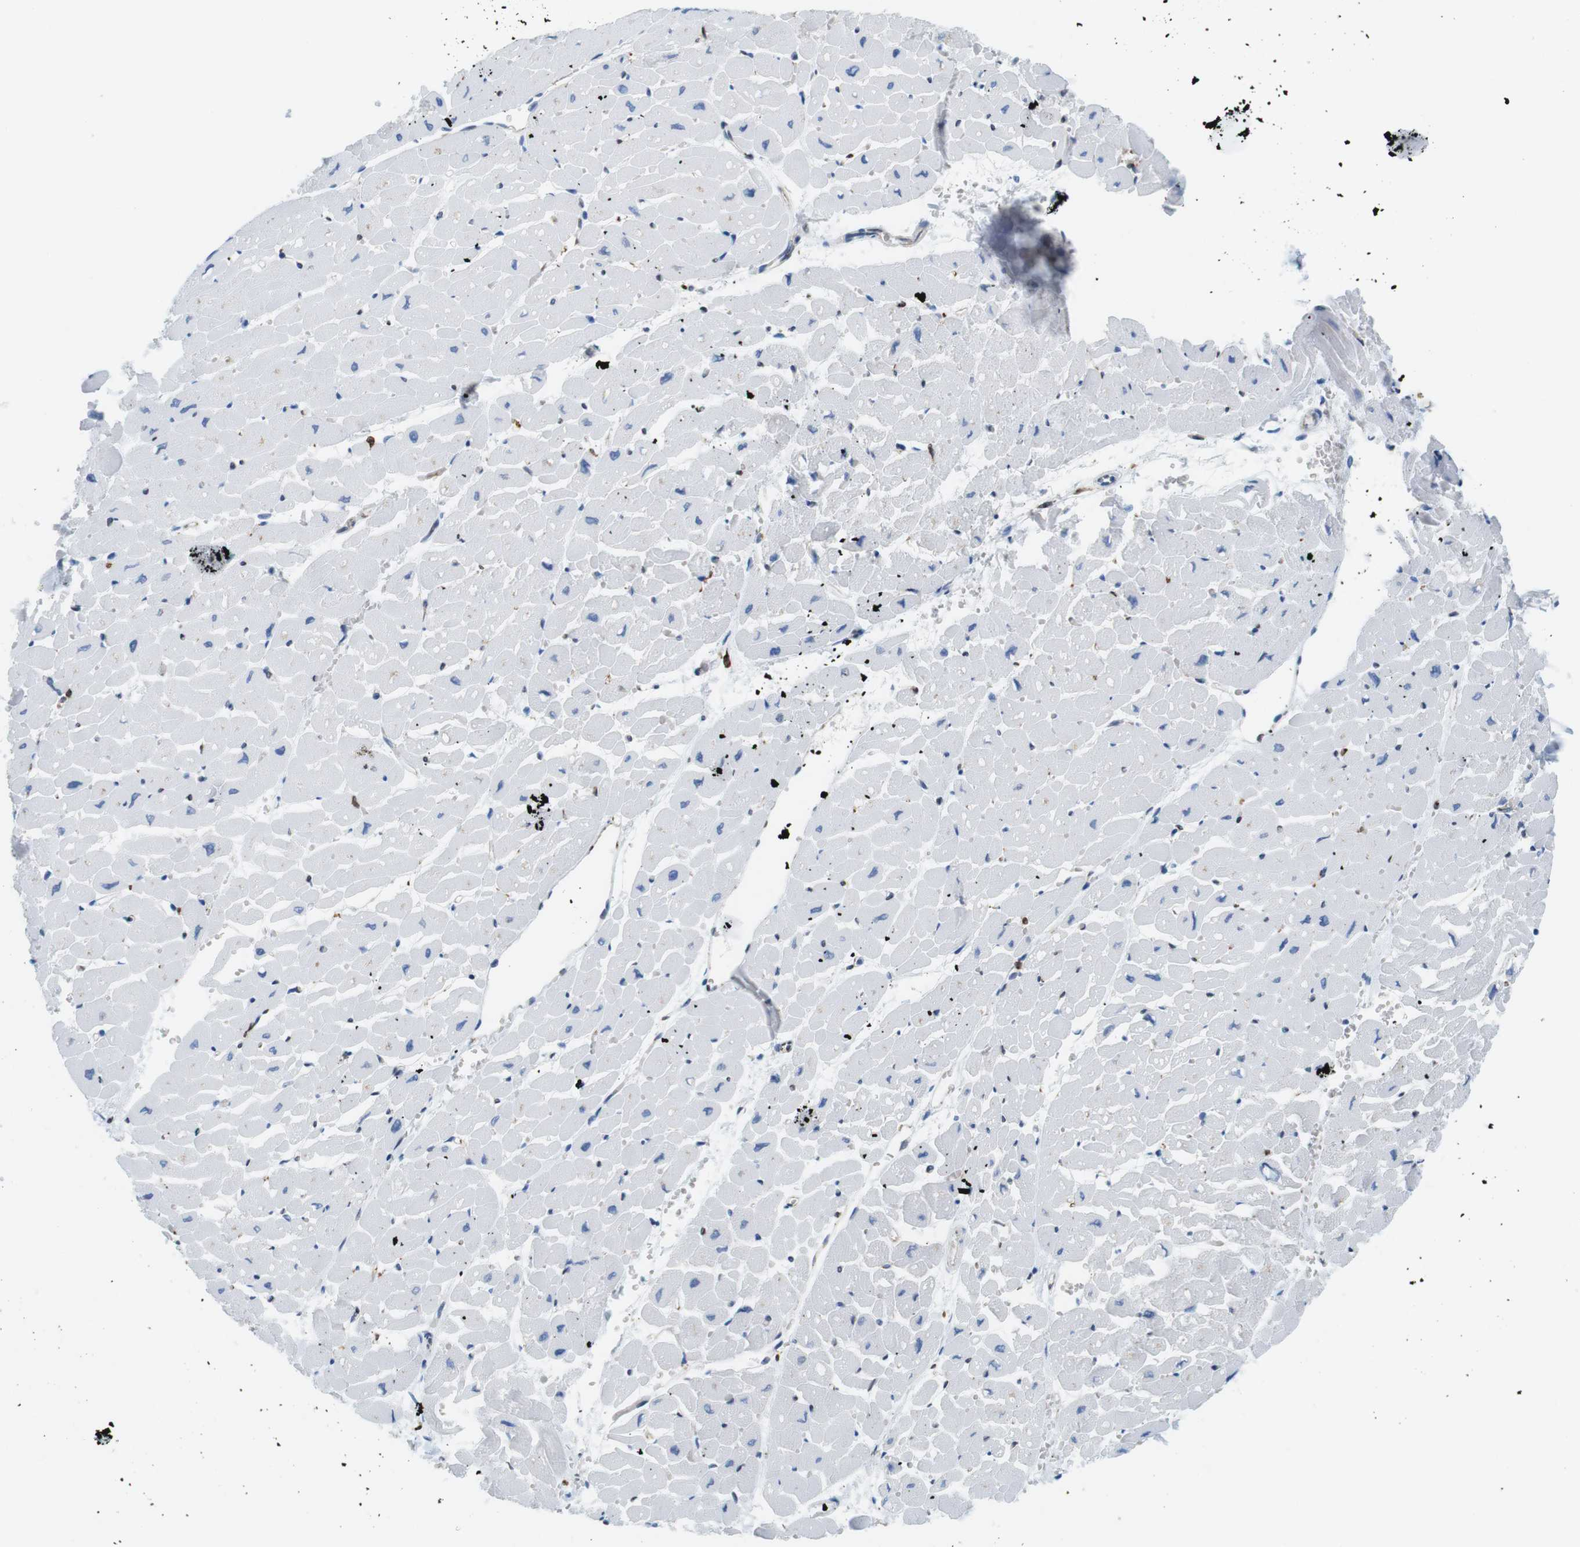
{"staining": {"intensity": "weak", "quantity": "<25%", "location": "cytoplasmic/membranous"}, "tissue": "heart muscle", "cell_type": "Cardiomyocytes", "image_type": "normal", "snomed": [{"axis": "morphology", "description": "Normal tissue, NOS"}, {"axis": "topography", "description": "Heart"}], "caption": "Human heart muscle stained for a protein using IHC exhibits no positivity in cardiomyocytes.", "gene": "CIITA", "patient": {"sex": "male", "age": 45}}